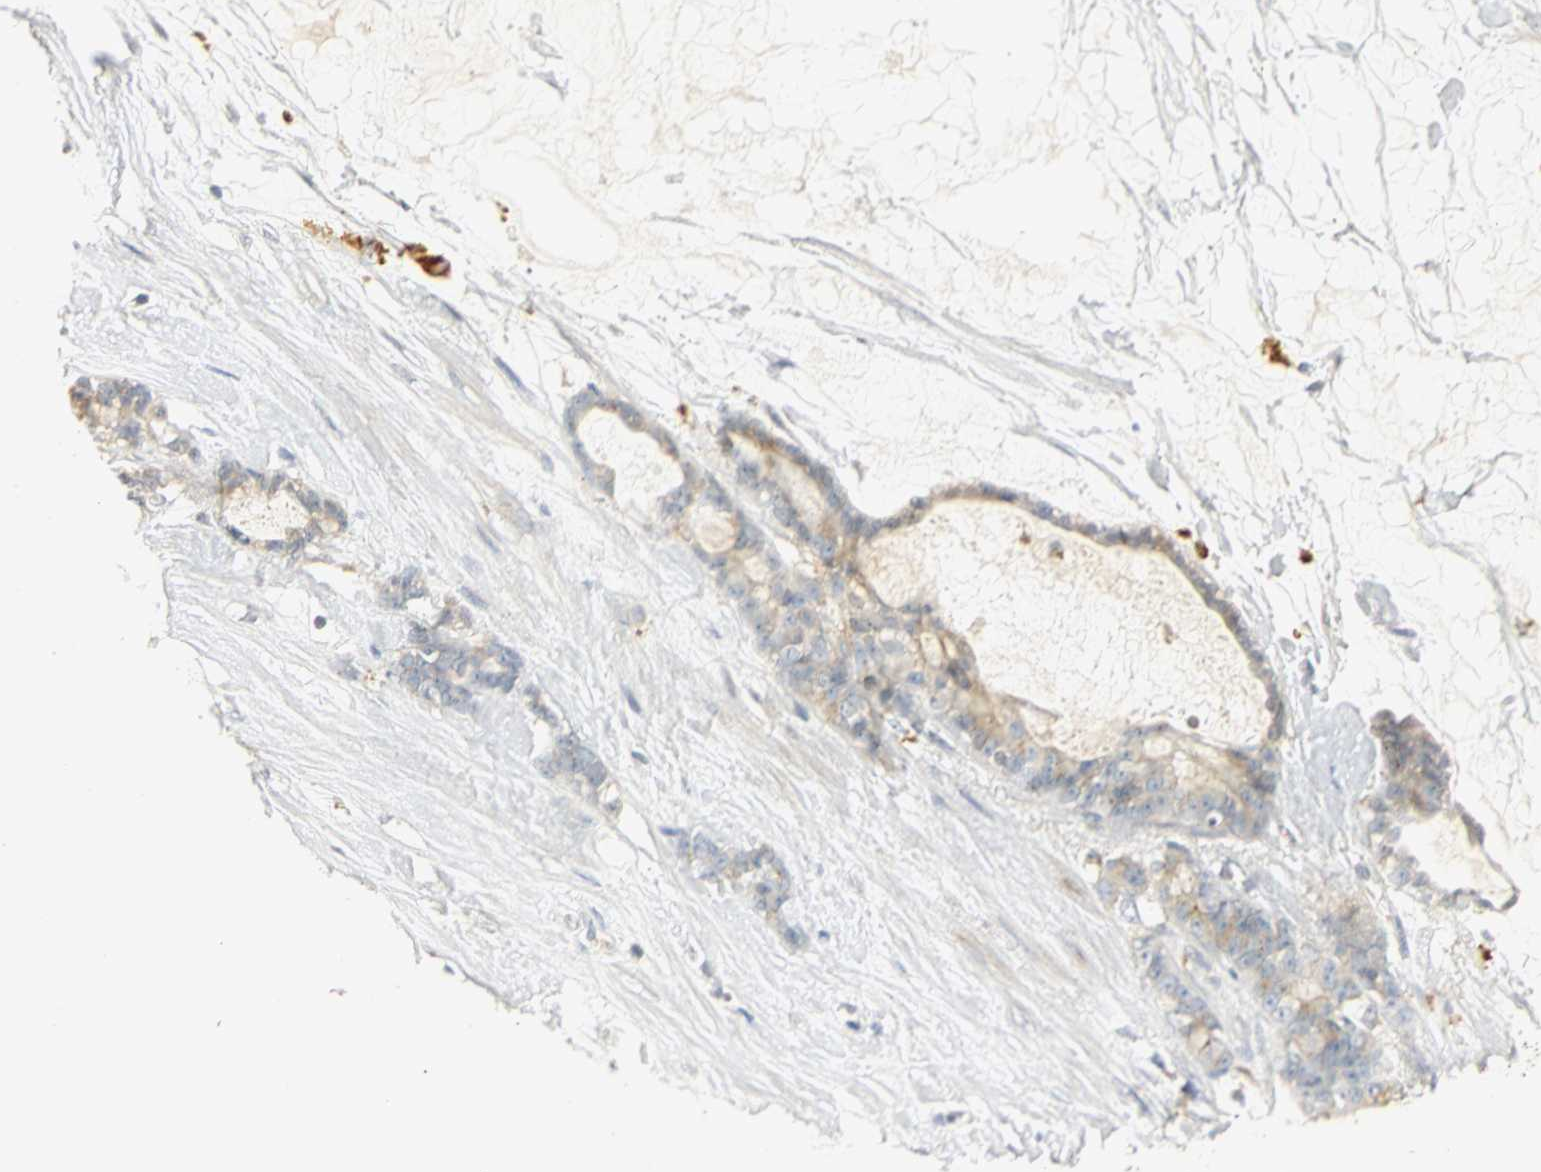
{"staining": {"intensity": "weak", "quantity": "<25%", "location": "cytoplasmic/membranous"}, "tissue": "pancreatic cancer", "cell_type": "Tumor cells", "image_type": "cancer", "snomed": [{"axis": "morphology", "description": "Adenocarcinoma, NOS"}, {"axis": "topography", "description": "Pancreas"}], "caption": "Image shows no significant protein staining in tumor cells of pancreatic cancer. (DAB IHC visualized using brightfield microscopy, high magnification).", "gene": "TM9SF2", "patient": {"sex": "female", "age": 73}}